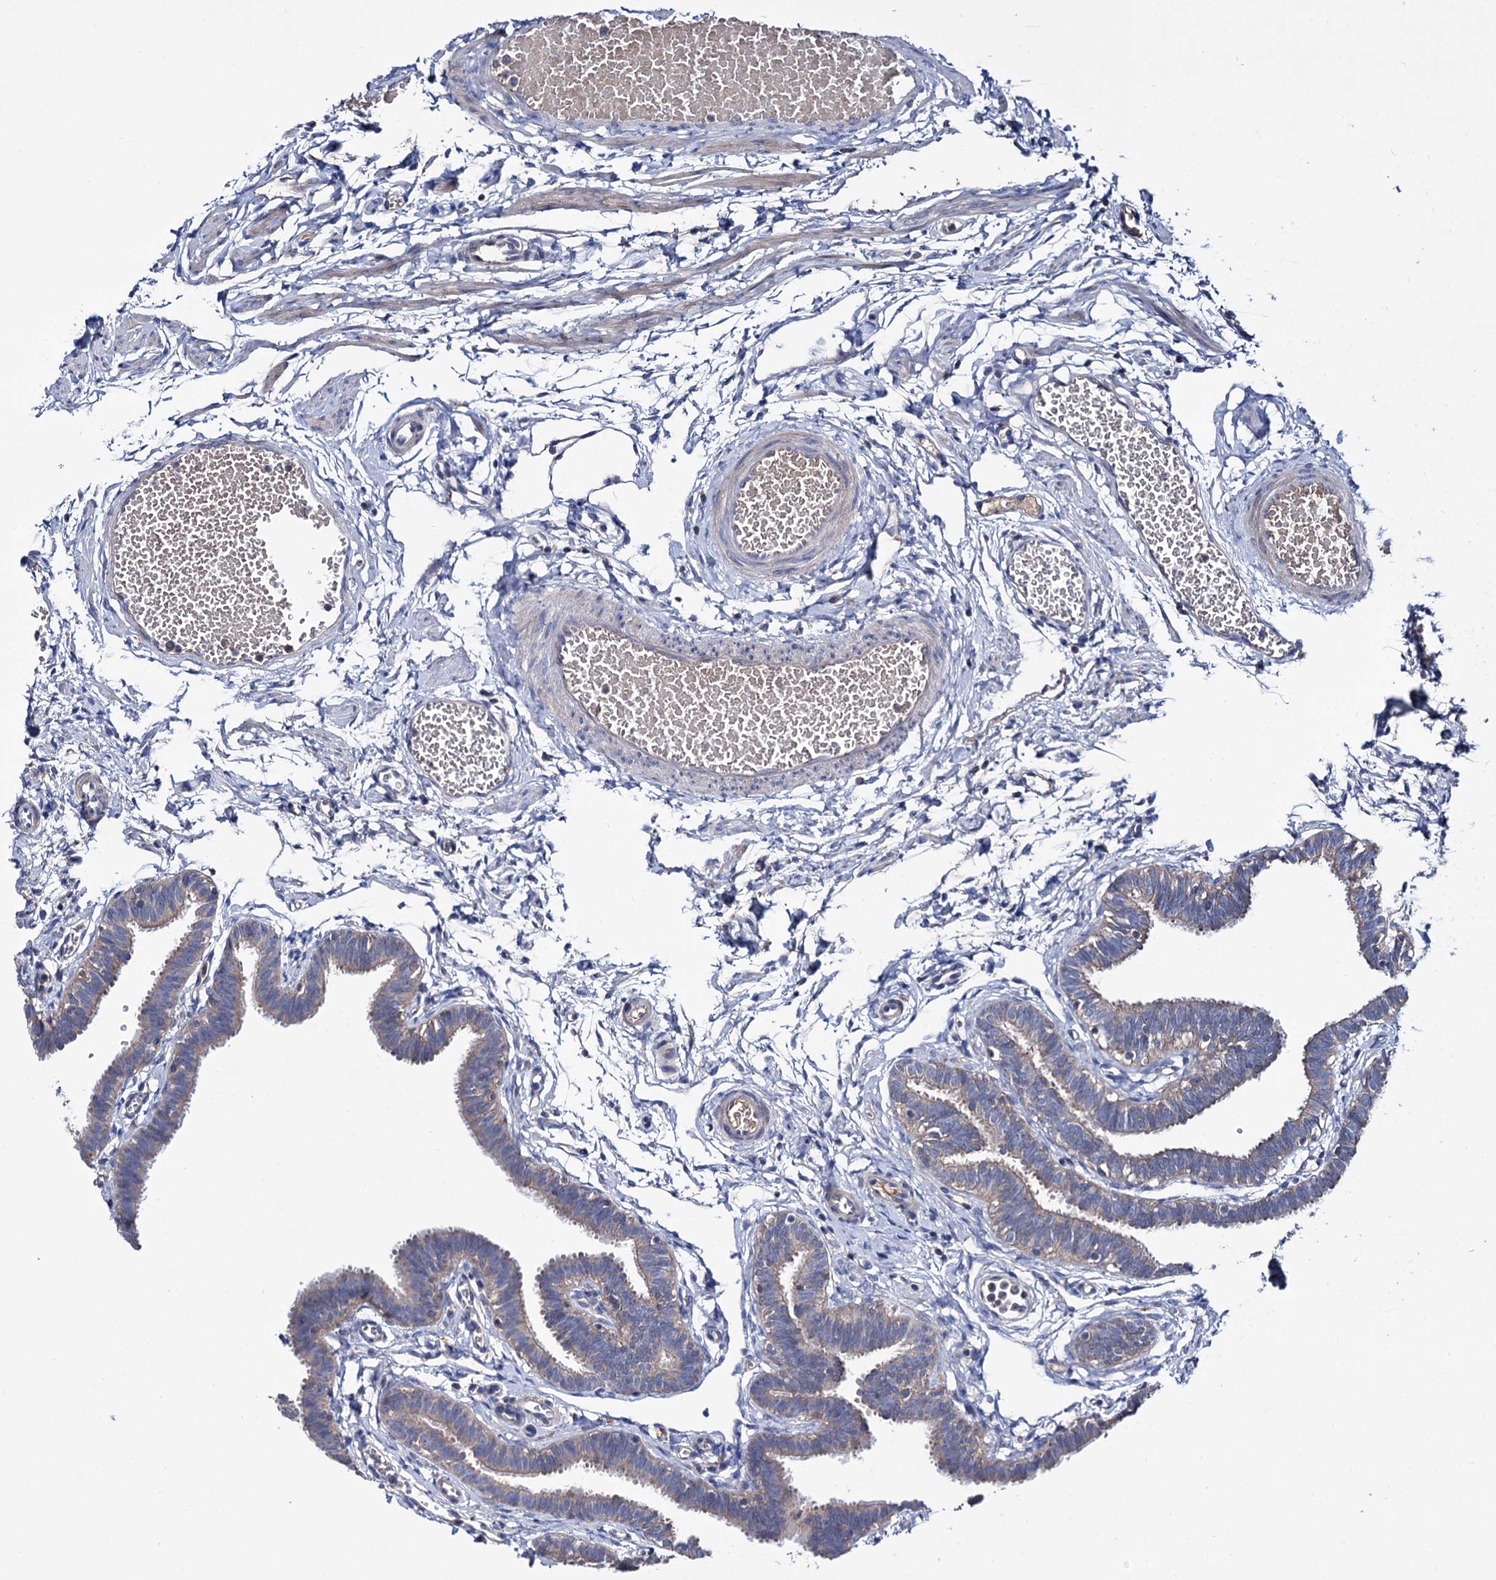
{"staining": {"intensity": "weak", "quantity": "<25%", "location": "cytoplasmic/membranous"}, "tissue": "fallopian tube", "cell_type": "Glandular cells", "image_type": "normal", "snomed": [{"axis": "morphology", "description": "Normal tissue, NOS"}, {"axis": "topography", "description": "Fallopian tube"}, {"axis": "topography", "description": "Ovary"}], "caption": "Immunohistochemistry photomicrograph of unremarkable fallopian tube: fallopian tube stained with DAB exhibits no significant protein positivity in glandular cells.", "gene": "CLPB", "patient": {"sex": "female", "age": 23}}